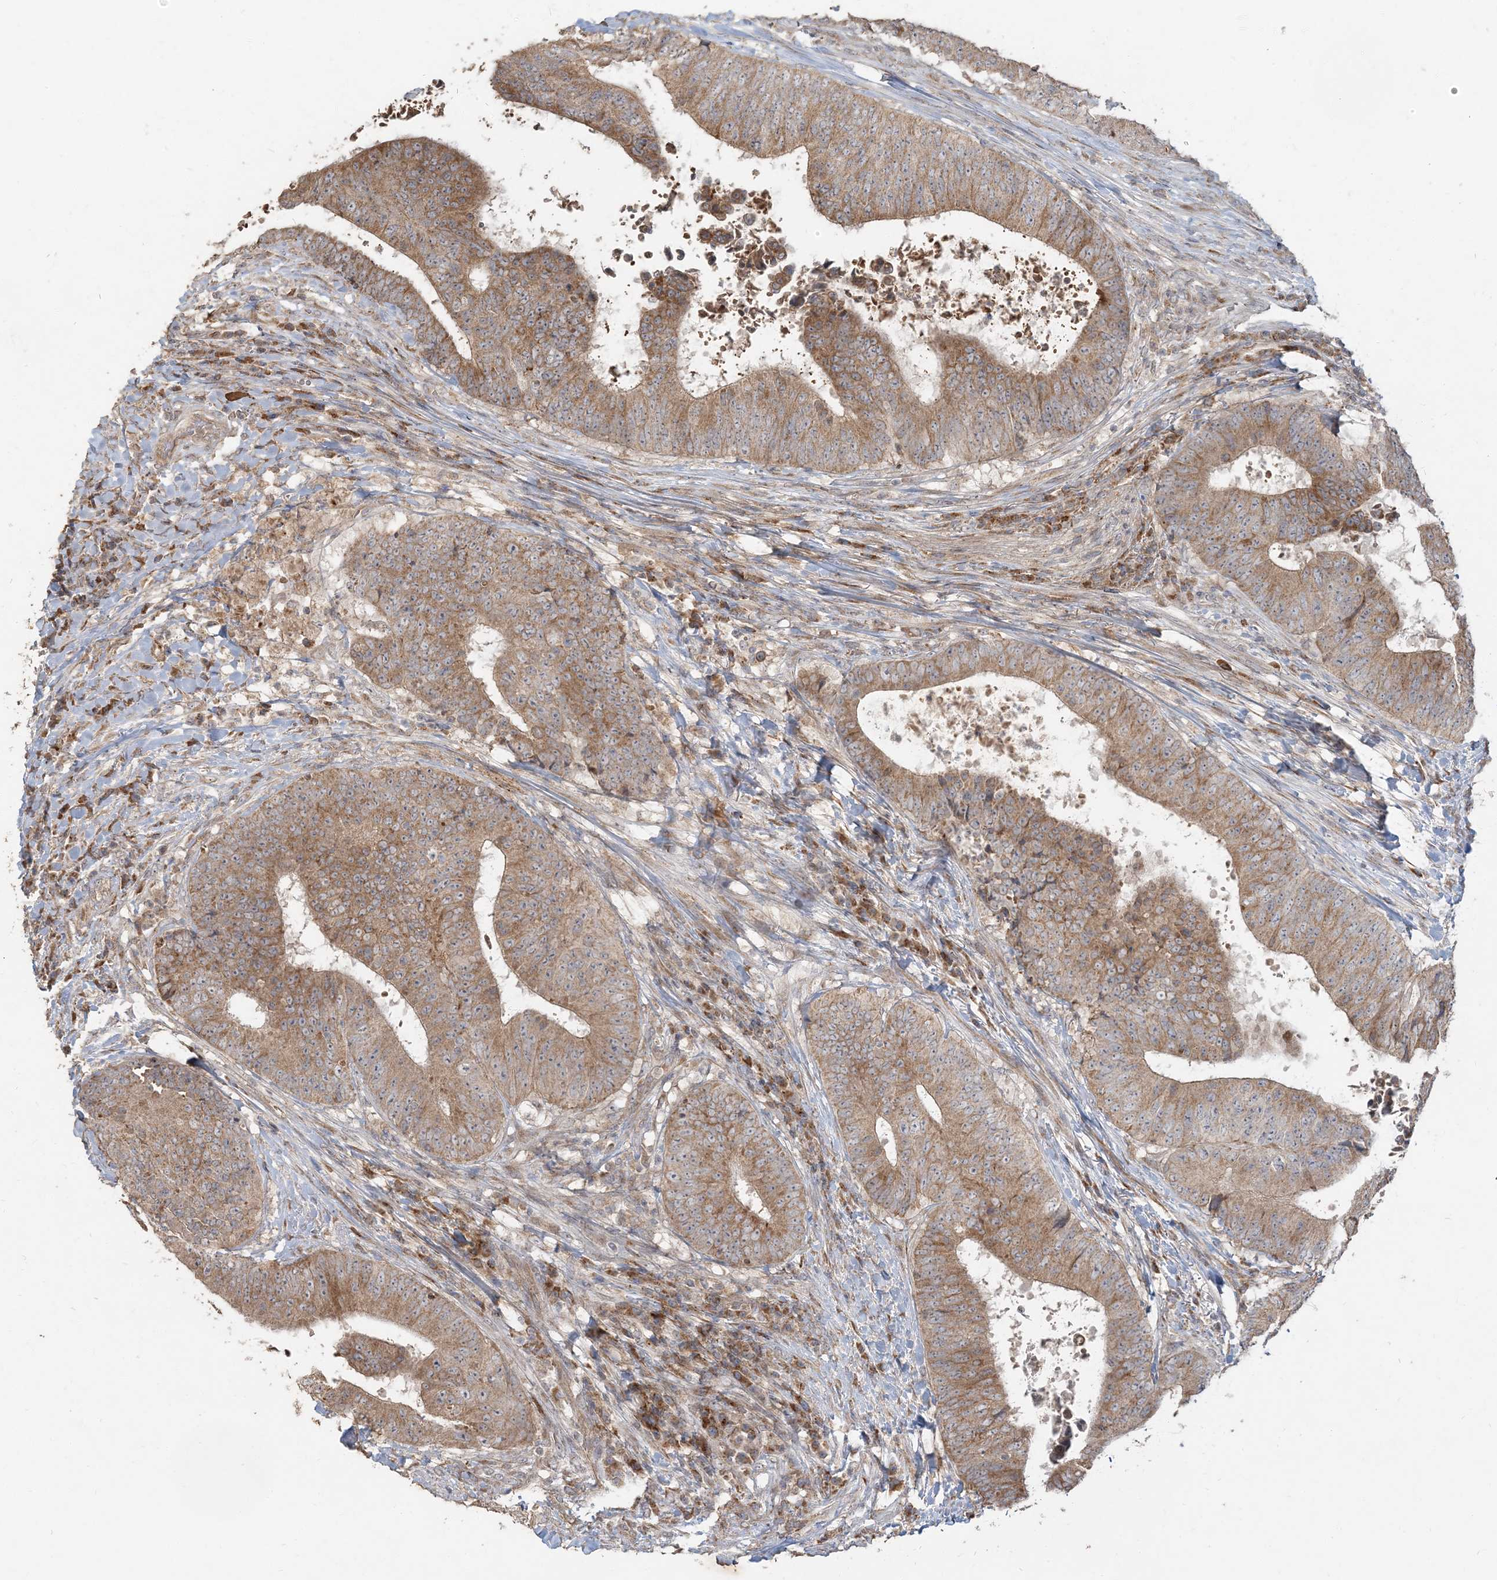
{"staining": {"intensity": "moderate", "quantity": ">75%", "location": "cytoplasmic/membranous"}, "tissue": "colorectal cancer", "cell_type": "Tumor cells", "image_type": "cancer", "snomed": [{"axis": "morphology", "description": "Adenocarcinoma, NOS"}, {"axis": "topography", "description": "Rectum"}], "caption": "Adenocarcinoma (colorectal) tissue reveals moderate cytoplasmic/membranous staining in approximately >75% of tumor cells (brown staining indicates protein expression, while blue staining denotes nuclei).", "gene": "RAB14", "patient": {"sex": "male", "age": 72}}